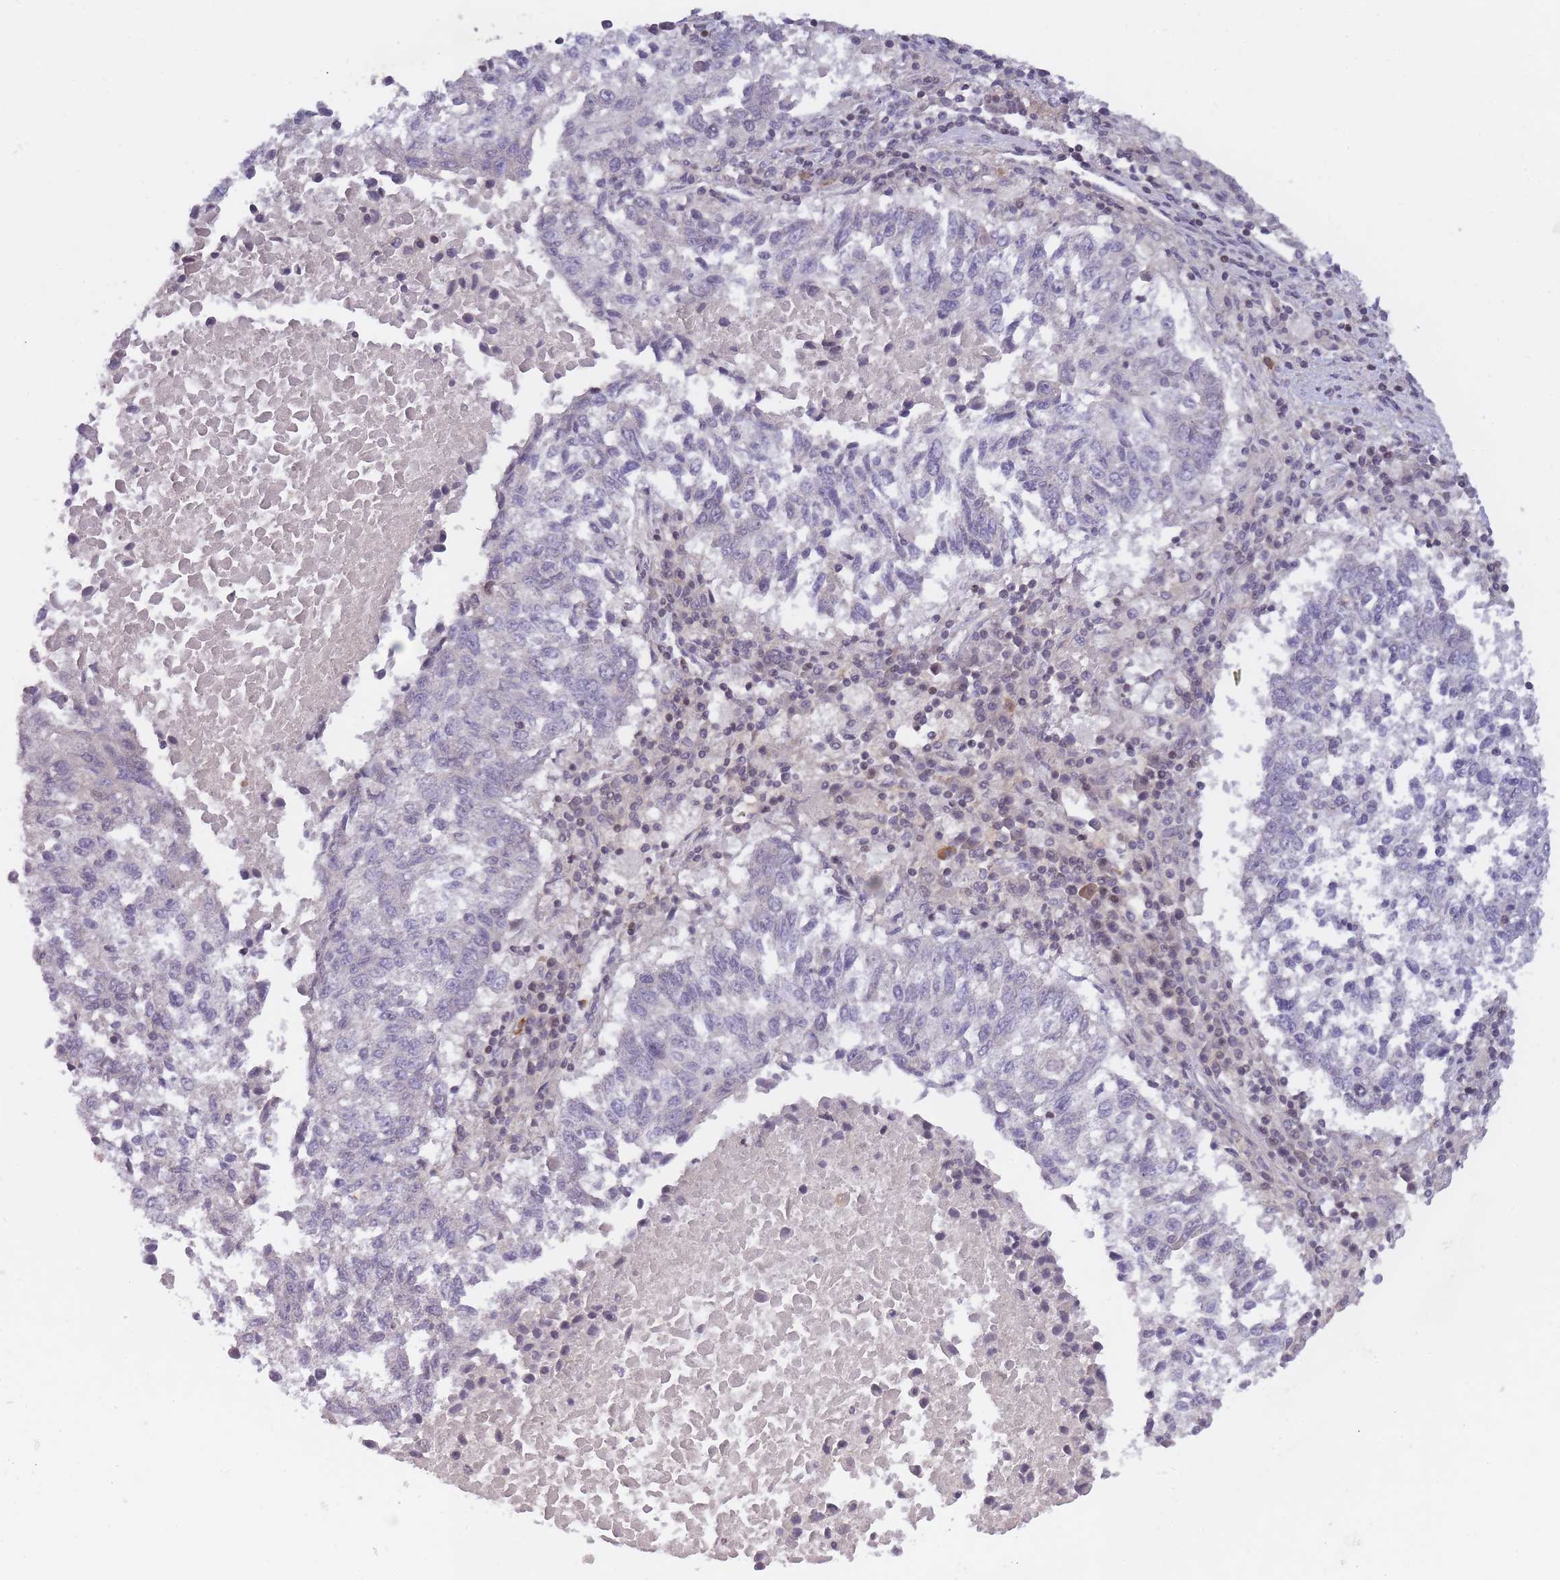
{"staining": {"intensity": "negative", "quantity": "none", "location": "none"}, "tissue": "lung cancer", "cell_type": "Tumor cells", "image_type": "cancer", "snomed": [{"axis": "morphology", "description": "Squamous cell carcinoma, NOS"}, {"axis": "topography", "description": "Lung"}], "caption": "This is an immunohistochemistry (IHC) image of human lung squamous cell carcinoma. There is no staining in tumor cells.", "gene": "SLC35F5", "patient": {"sex": "male", "age": 73}}